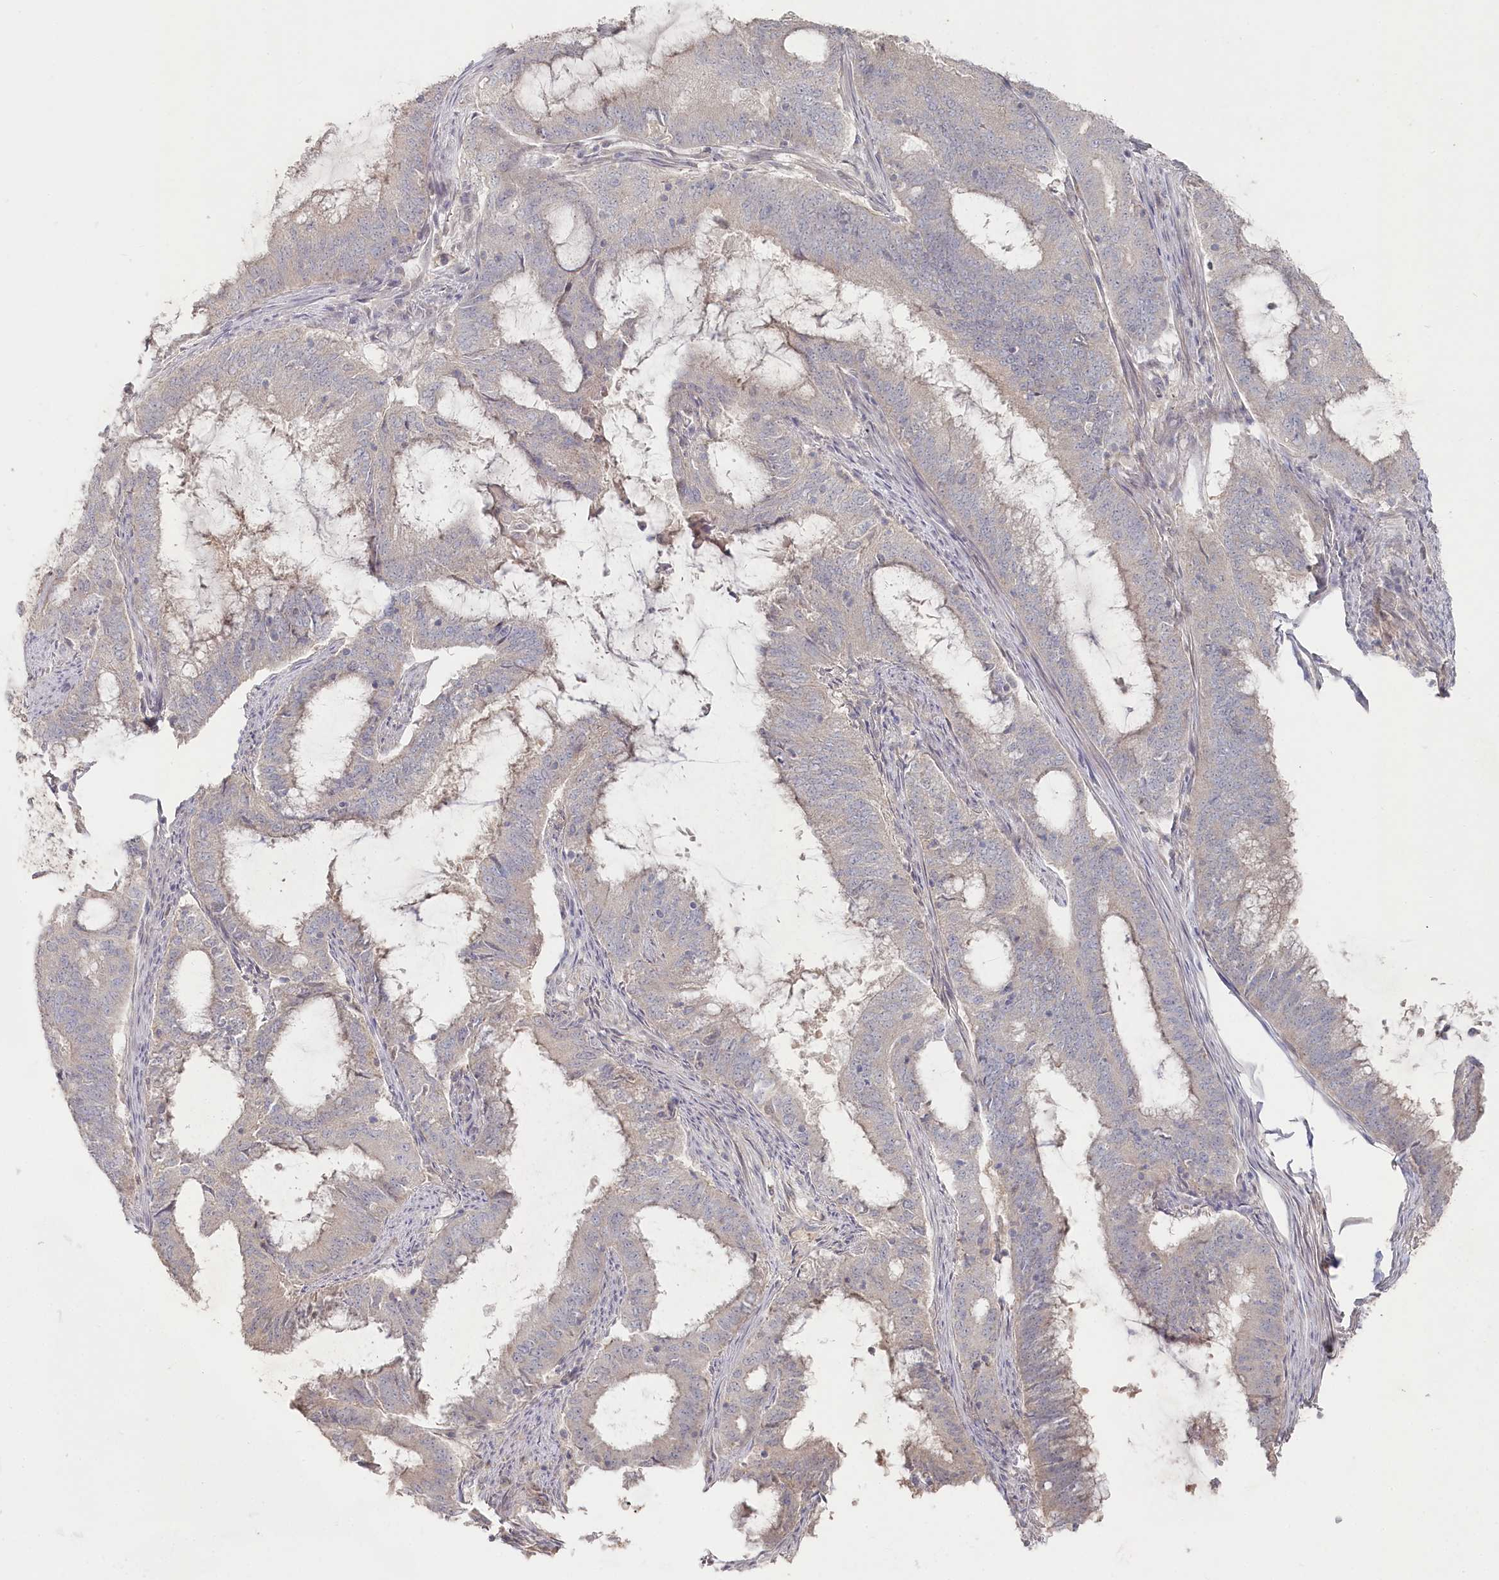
{"staining": {"intensity": "negative", "quantity": "none", "location": "none"}, "tissue": "endometrial cancer", "cell_type": "Tumor cells", "image_type": "cancer", "snomed": [{"axis": "morphology", "description": "Adenocarcinoma, NOS"}, {"axis": "topography", "description": "Endometrium"}], "caption": "DAB immunohistochemical staining of endometrial cancer reveals no significant positivity in tumor cells.", "gene": "TGFBRAP1", "patient": {"sex": "female", "age": 51}}